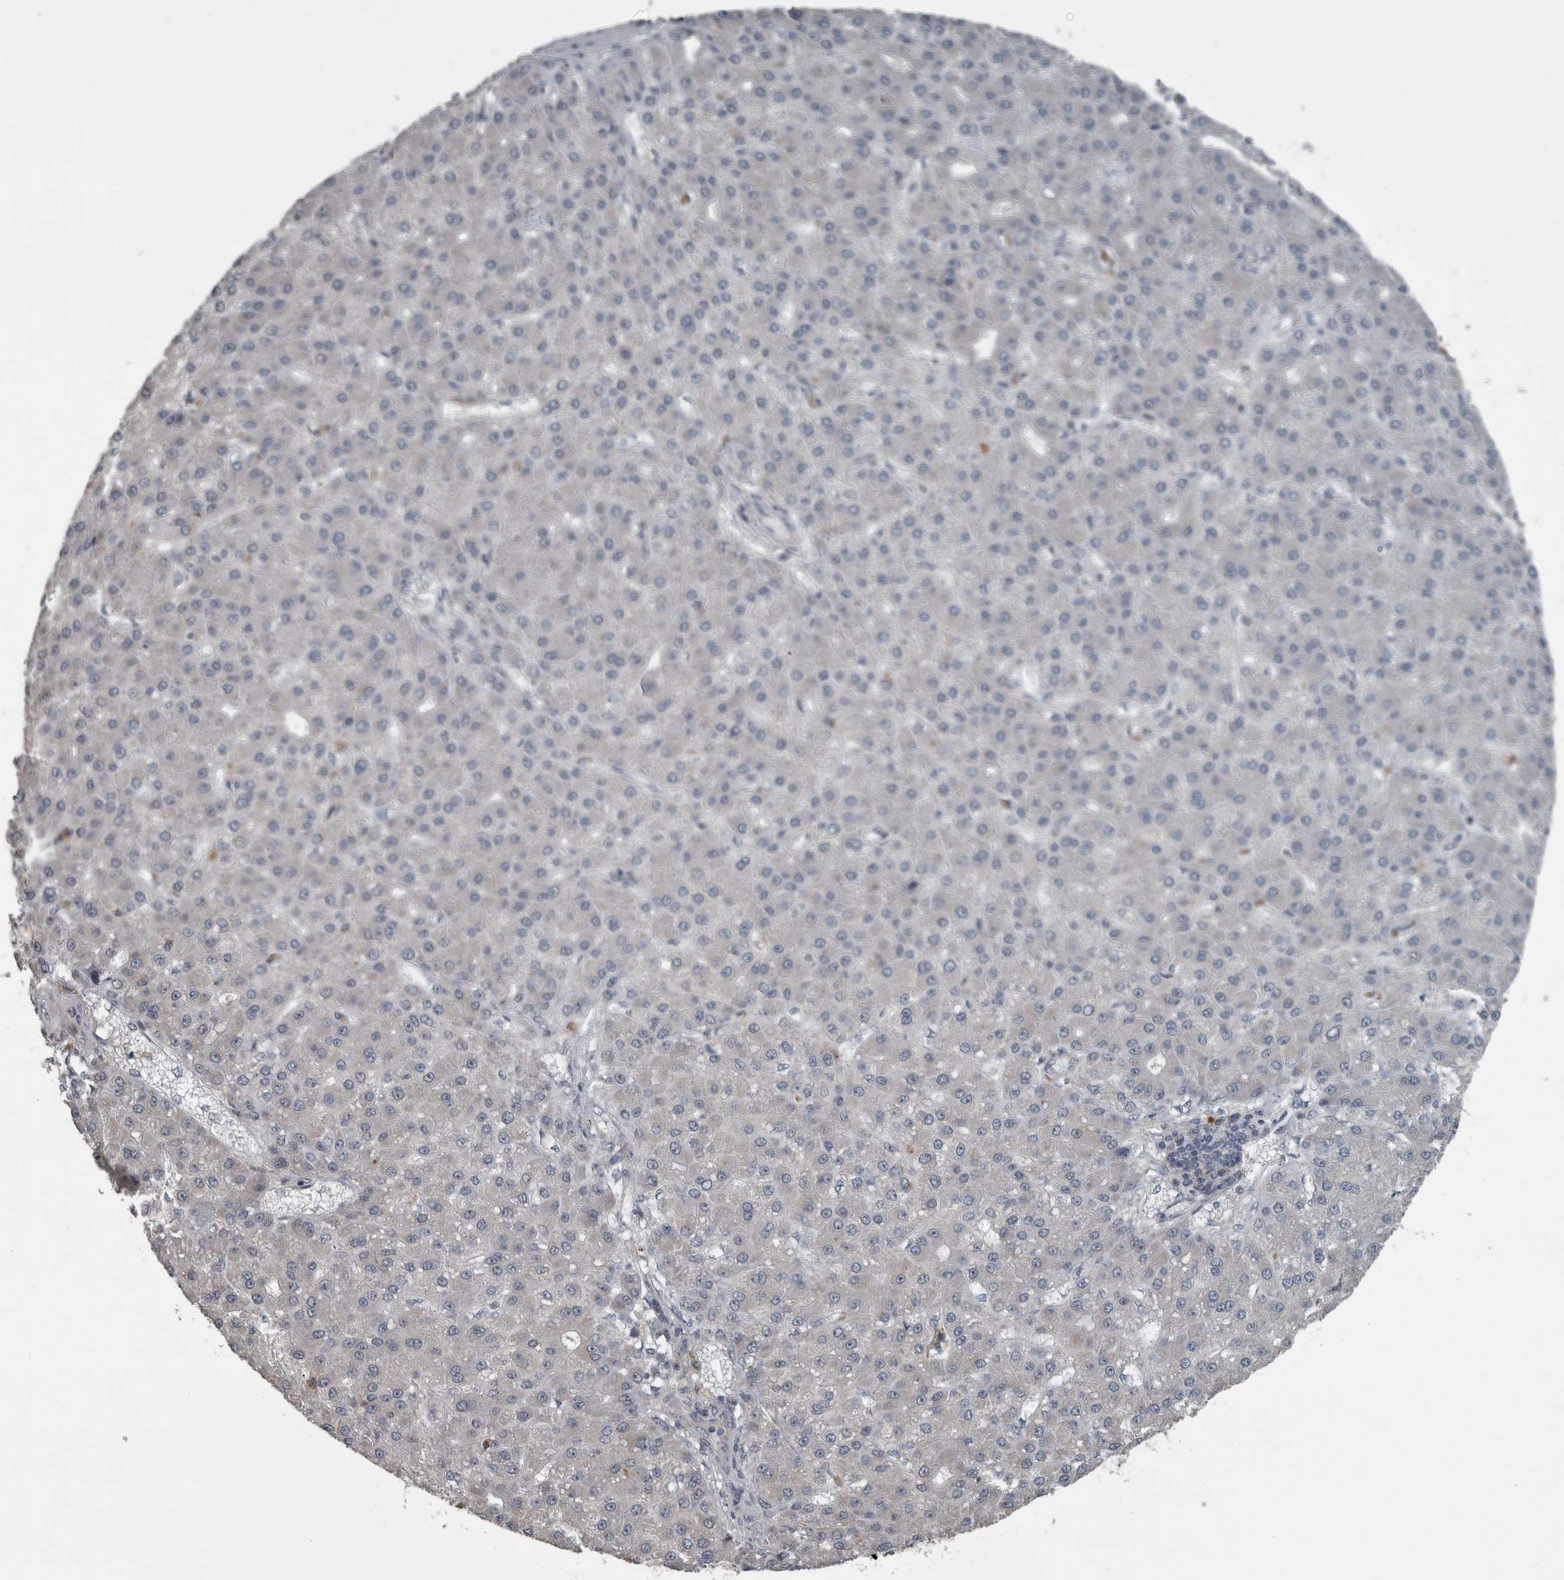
{"staining": {"intensity": "negative", "quantity": "none", "location": "none"}, "tissue": "liver cancer", "cell_type": "Tumor cells", "image_type": "cancer", "snomed": [{"axis": "morphology", "description": "Carcinoma, Hepatocellular, NOS"}, {"axis": "topography", "description": "Liver"}], "caption": "Liver hepatocellular carcinoma was stained to show a protein in brown. There is no significant positivity in tumor cells. (DAB immunohistochemistry with hematoxylin counter stain).", "gene": "ZBTB21", "patient": {"sex": "male", "age": 67}}